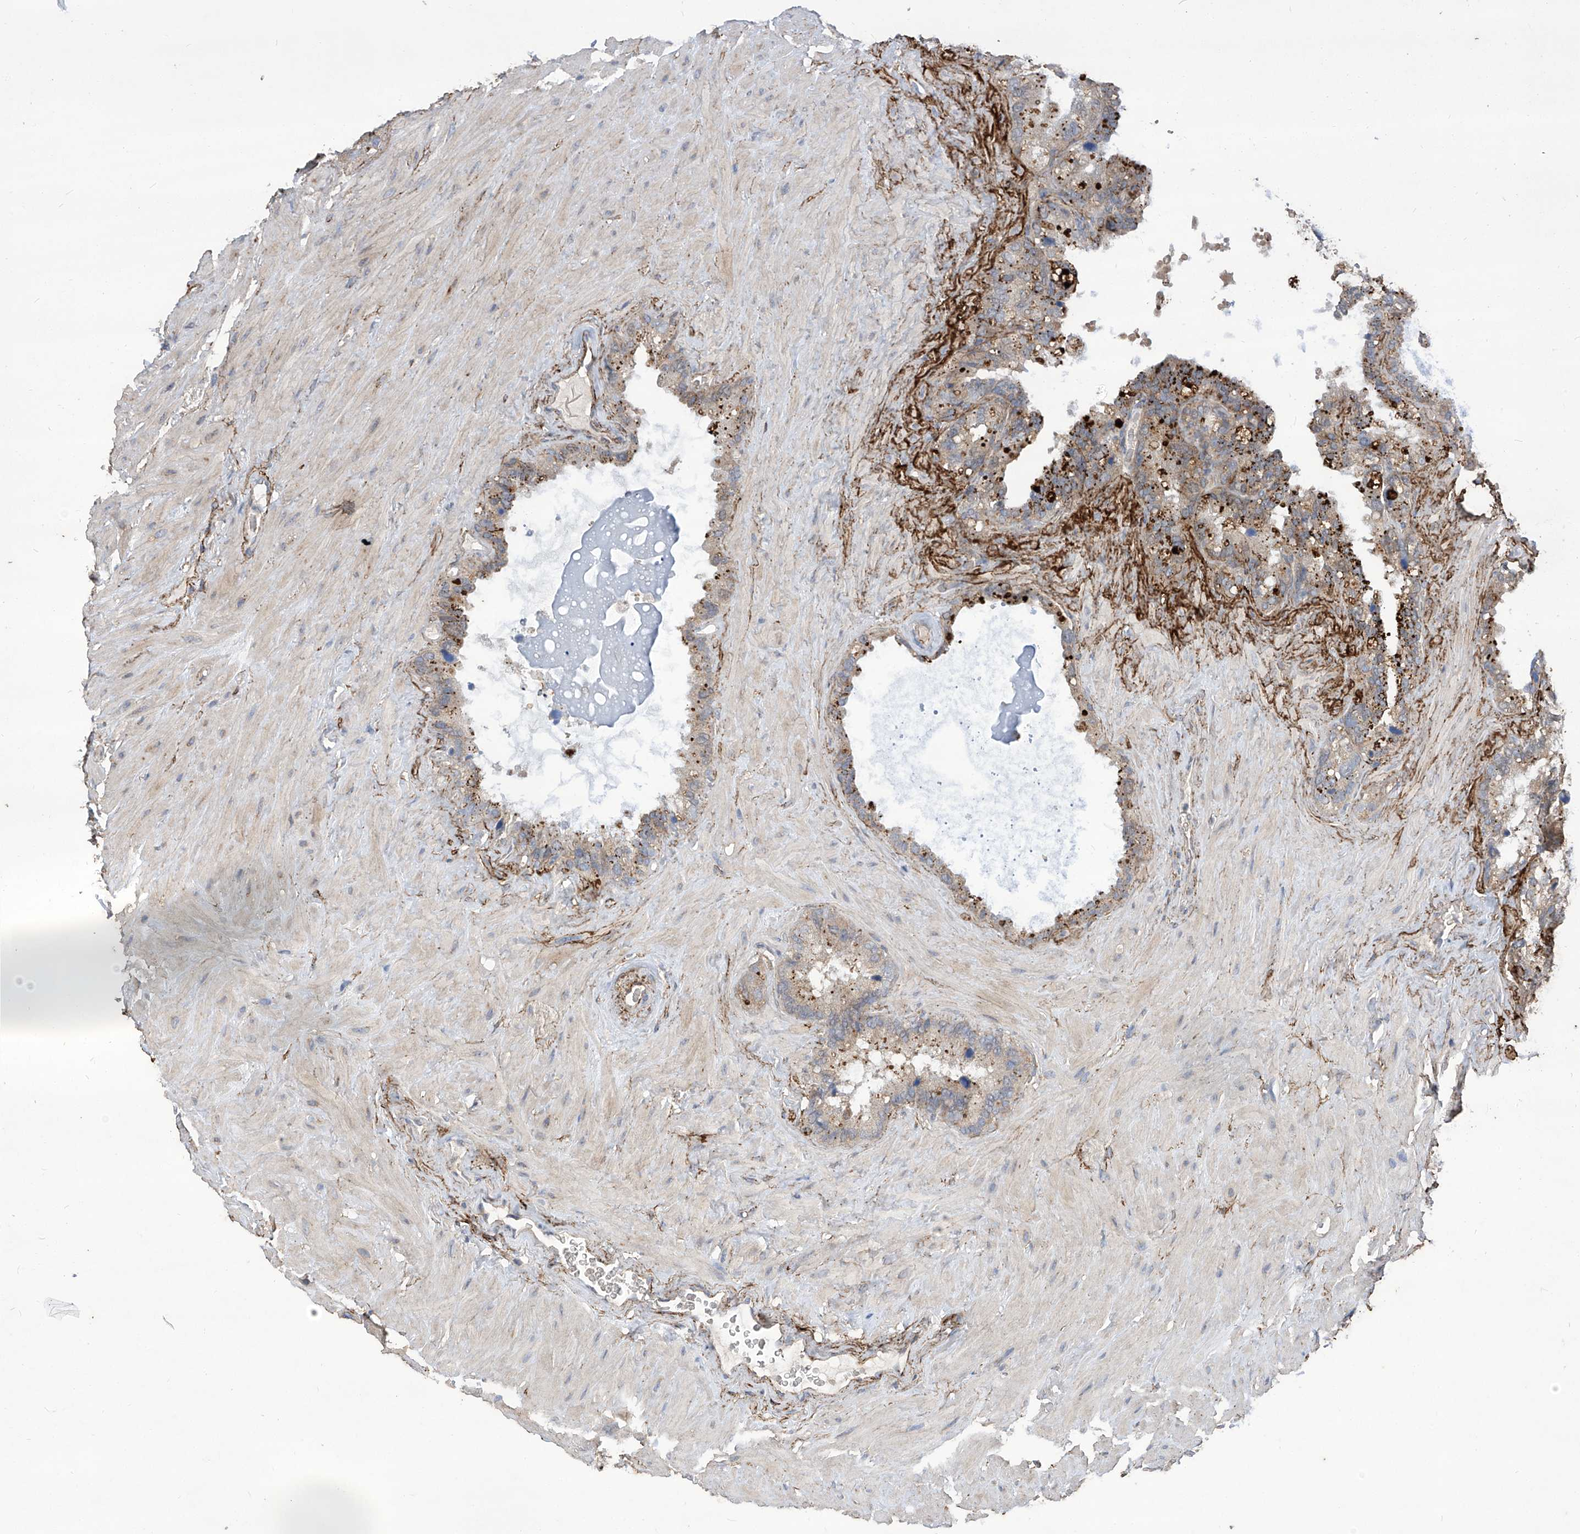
{"staining": {"intensity": "moderate", "quantity": "<25%", "location": "cytoplasmic/membranous"}, "tissue": "seminal vesicle", "cell_type": "Glandular cells", "image_type": "normal", "snomed": [{"axis": "morphology", "description": "Normal tissue, NOS"}, {"axis": "topography", "description": "Prostate"}, {"axis": "topography", "description": "Seminal veicle"}], "caption": "Immunohistochemistry staining of unremarkable seminal vesicle, which shows low levels of moderate cytoplasmic/membranous positivity in approximately <25% of glandular cells indicating moderate cytoplasmic/membranous protein positivity. The staining was performed using DAB (brown) for protein detection and nuclei were counterstained in hematoxylin (blue).", "gene": "TXNIP", "patient": {"sex": "male", "age": 68}}